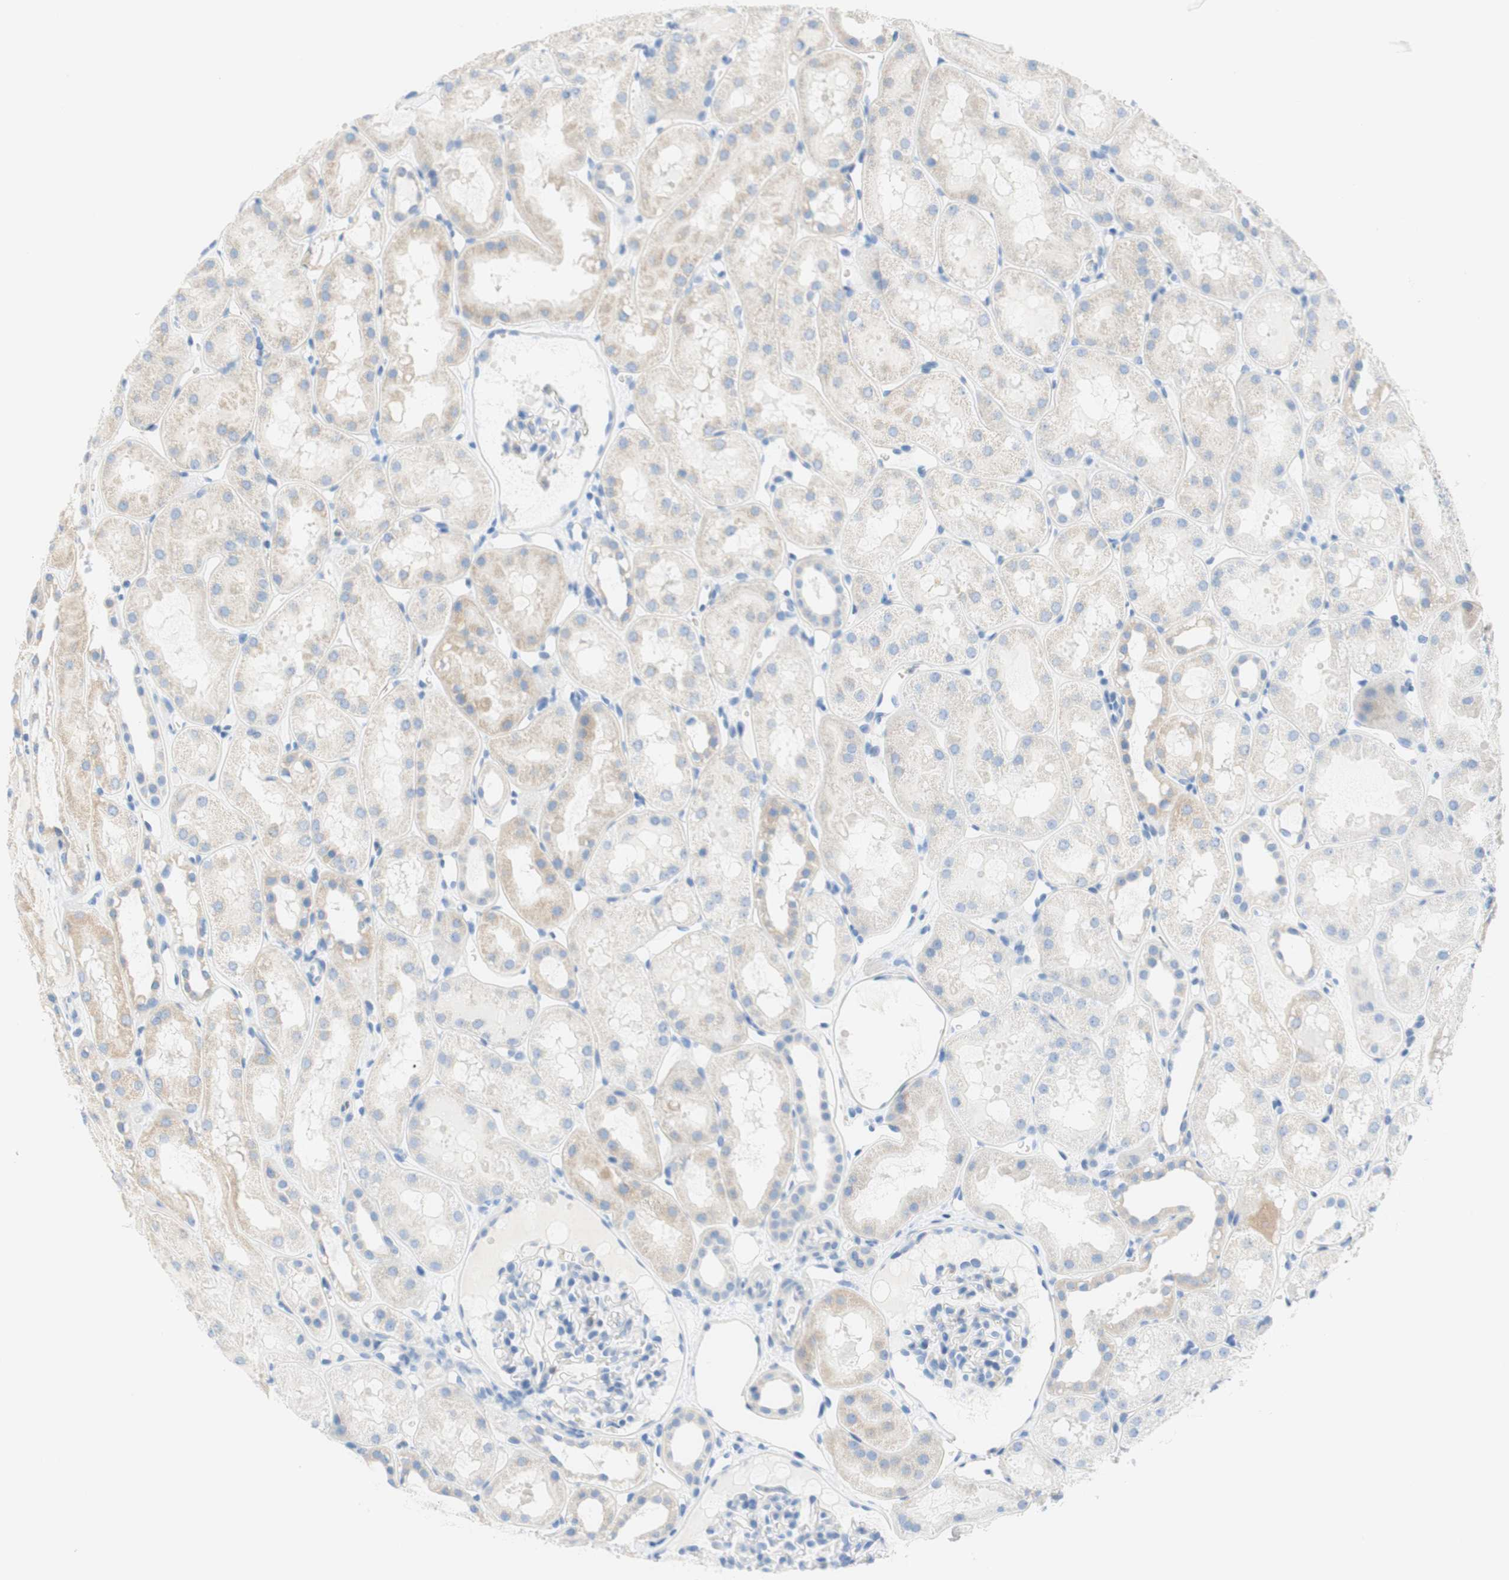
{"staining": {"intensity": "negative", "quantity": "none", "location": "none"}, "tissue": "kidney", "cell_type": "Cells in glomeruli", "image_type": "normal", "snomed": [{"axis": "morphology", "description": "Normal tissue, NOS"}, {"axis": "topography", "description": "Kidney"}, {"axis": "topography", "description": "Urinary bladder"}], "caption": "DAB (3,3'-diaminobenzidine) immunohistochemical staining of normal human kidney exhibits no significant expression in cells in glomeruli. (Brightfield microscopy of DAB (3,3'-diaminobenzidine) IHC at high magnification).", "gene": "CEACAM1", "patient": {"sex": "male", "age": 16}}